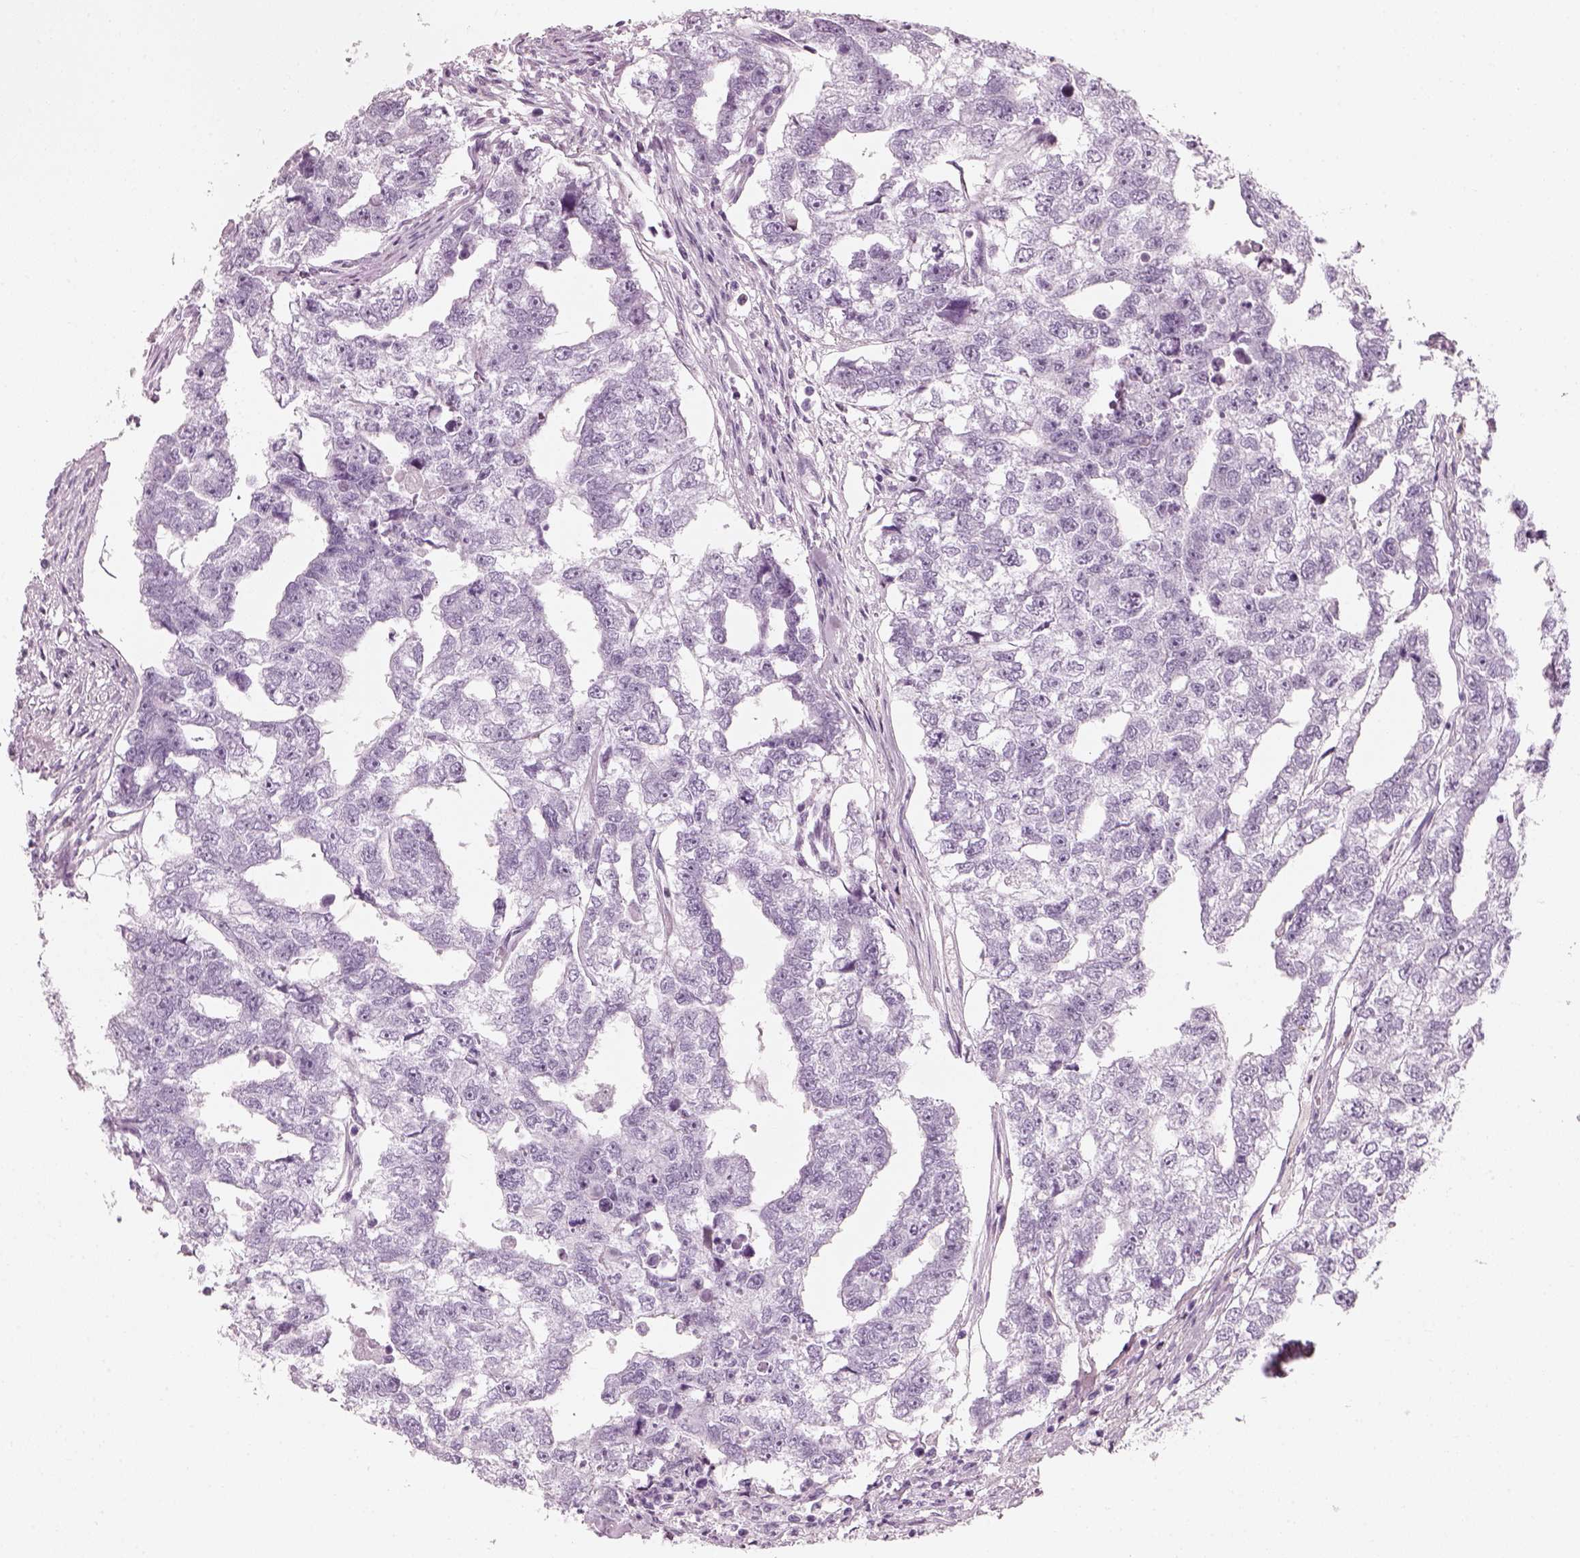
{"staining": {"intensity": "negative", "quantity": "none", "location": "none"}, "tissue": "testis cancer", "cell_type": "Tumor cells", "image_type": "cancer", "snomed": [{"axis": "morphology", "description": "Carcinoma, Embryonal, NOS"}, {"axis": "morphology", "description": "Teratoma, malignant, NOS"}, {"axis": "topography", "description": "Testis"}], "caption": "High magnification brightfield microscopy of embryonal carcinoma (testis) stained with DAB (3,3'-diaminobenzidine) (brown) and counterstained with hematoxylin (blue): tumor cells show no significant staining.", "gene": "CRYAA", "patient": {"sex": "male", "age": 44}}